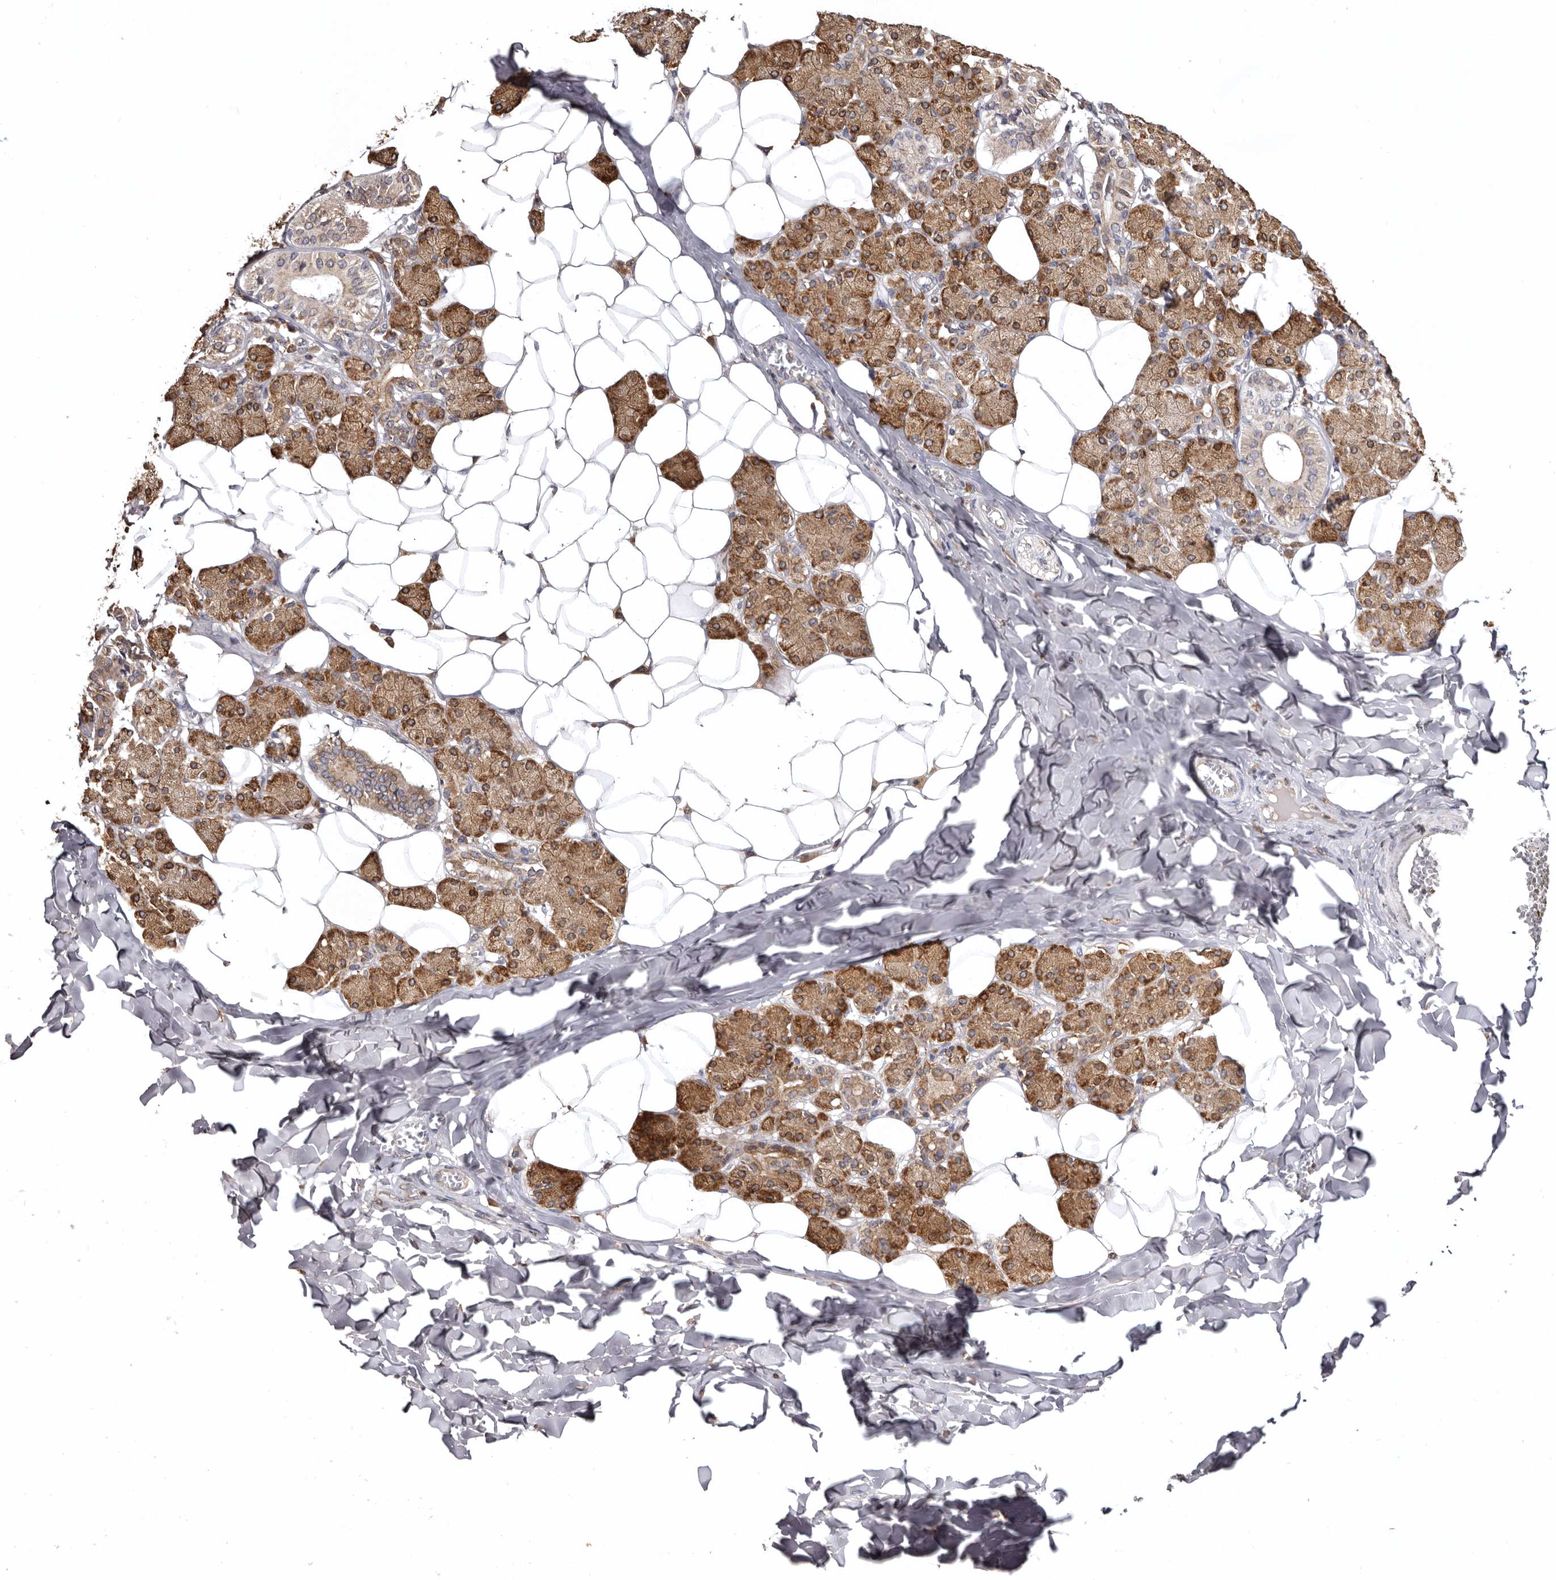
{"staining": {"intensity": "moderate", "quantity": "25%-75%", "location": "cytoplasmic/membranous"}, "tissue": "salivary gland", "cell_type": "Glandular cells", "image_type": "normal", "snomed": [{"axis": "morphology", "description": "Normal tissue, NOS"}, {"axis": "topography", "description": "Salivary gland"}], "caption": "About 25%-75% of glandular cells in unremarkable human salivary gland exhibit moderate cytoplasmic/membranous protein expression as visualized by brown immunohistochemical staining.", "gene": "INKA2", "patient": {"sex": "female", "age": 33}}